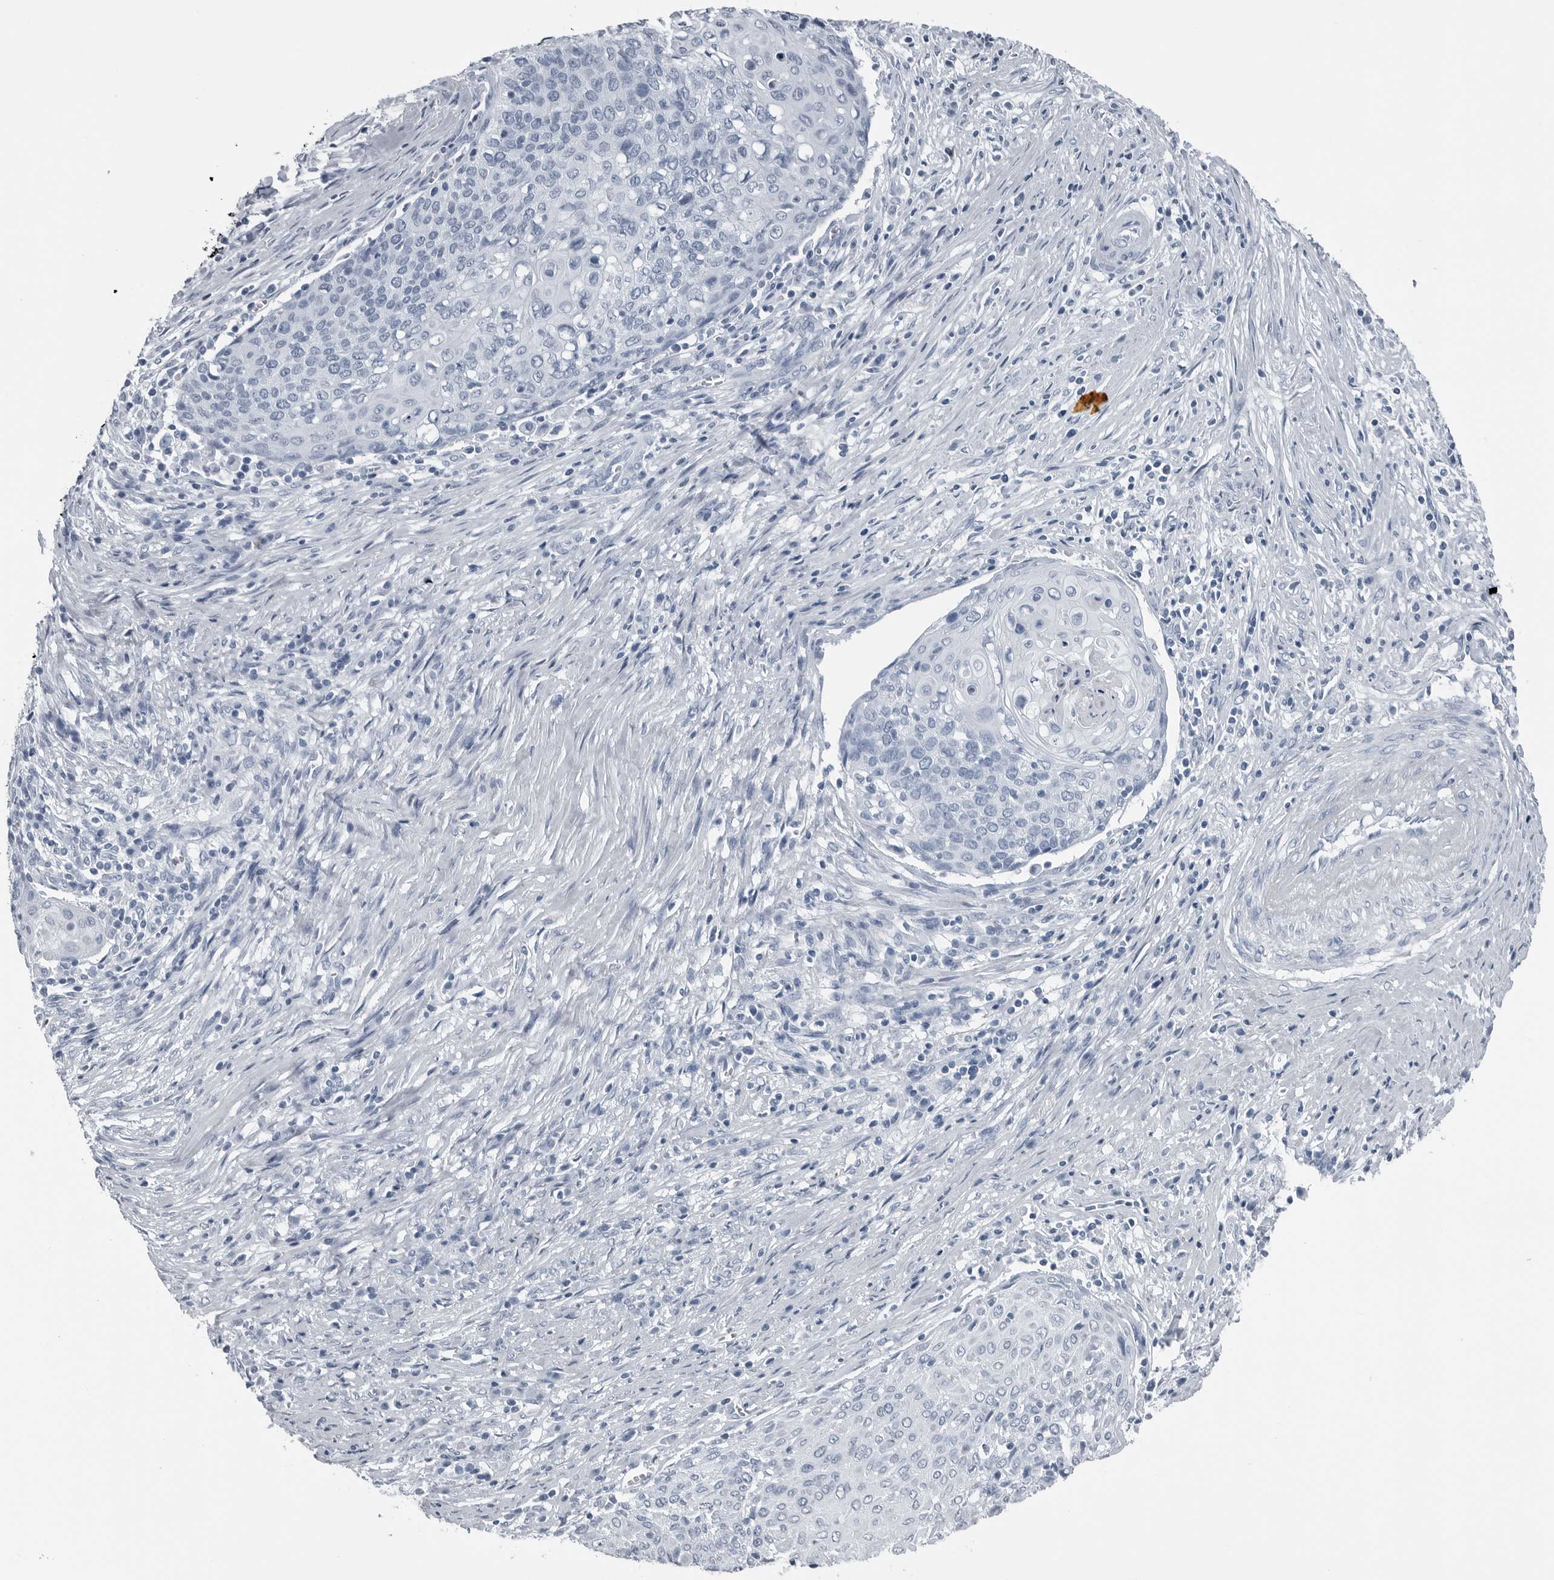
{"staining": {"intensity": "negative", "quantity": "none", "location": "none"}, "tissue": "cervical cancer", "cell_type": "Tumor cells", "image_type": "cancer", "snomed": [{"axis": "morphology", "description": "Squamous cell carcinoma, NOS"}, {"axis": "topography", "description": "Cervix"}], "caption": "Immunohistochemical staining of cervical squamous cell carcinoma demonstrates no significant staining in tumor cells.", "gene": "SPINK1", "patient": {"sex": "female", "age": 39}}